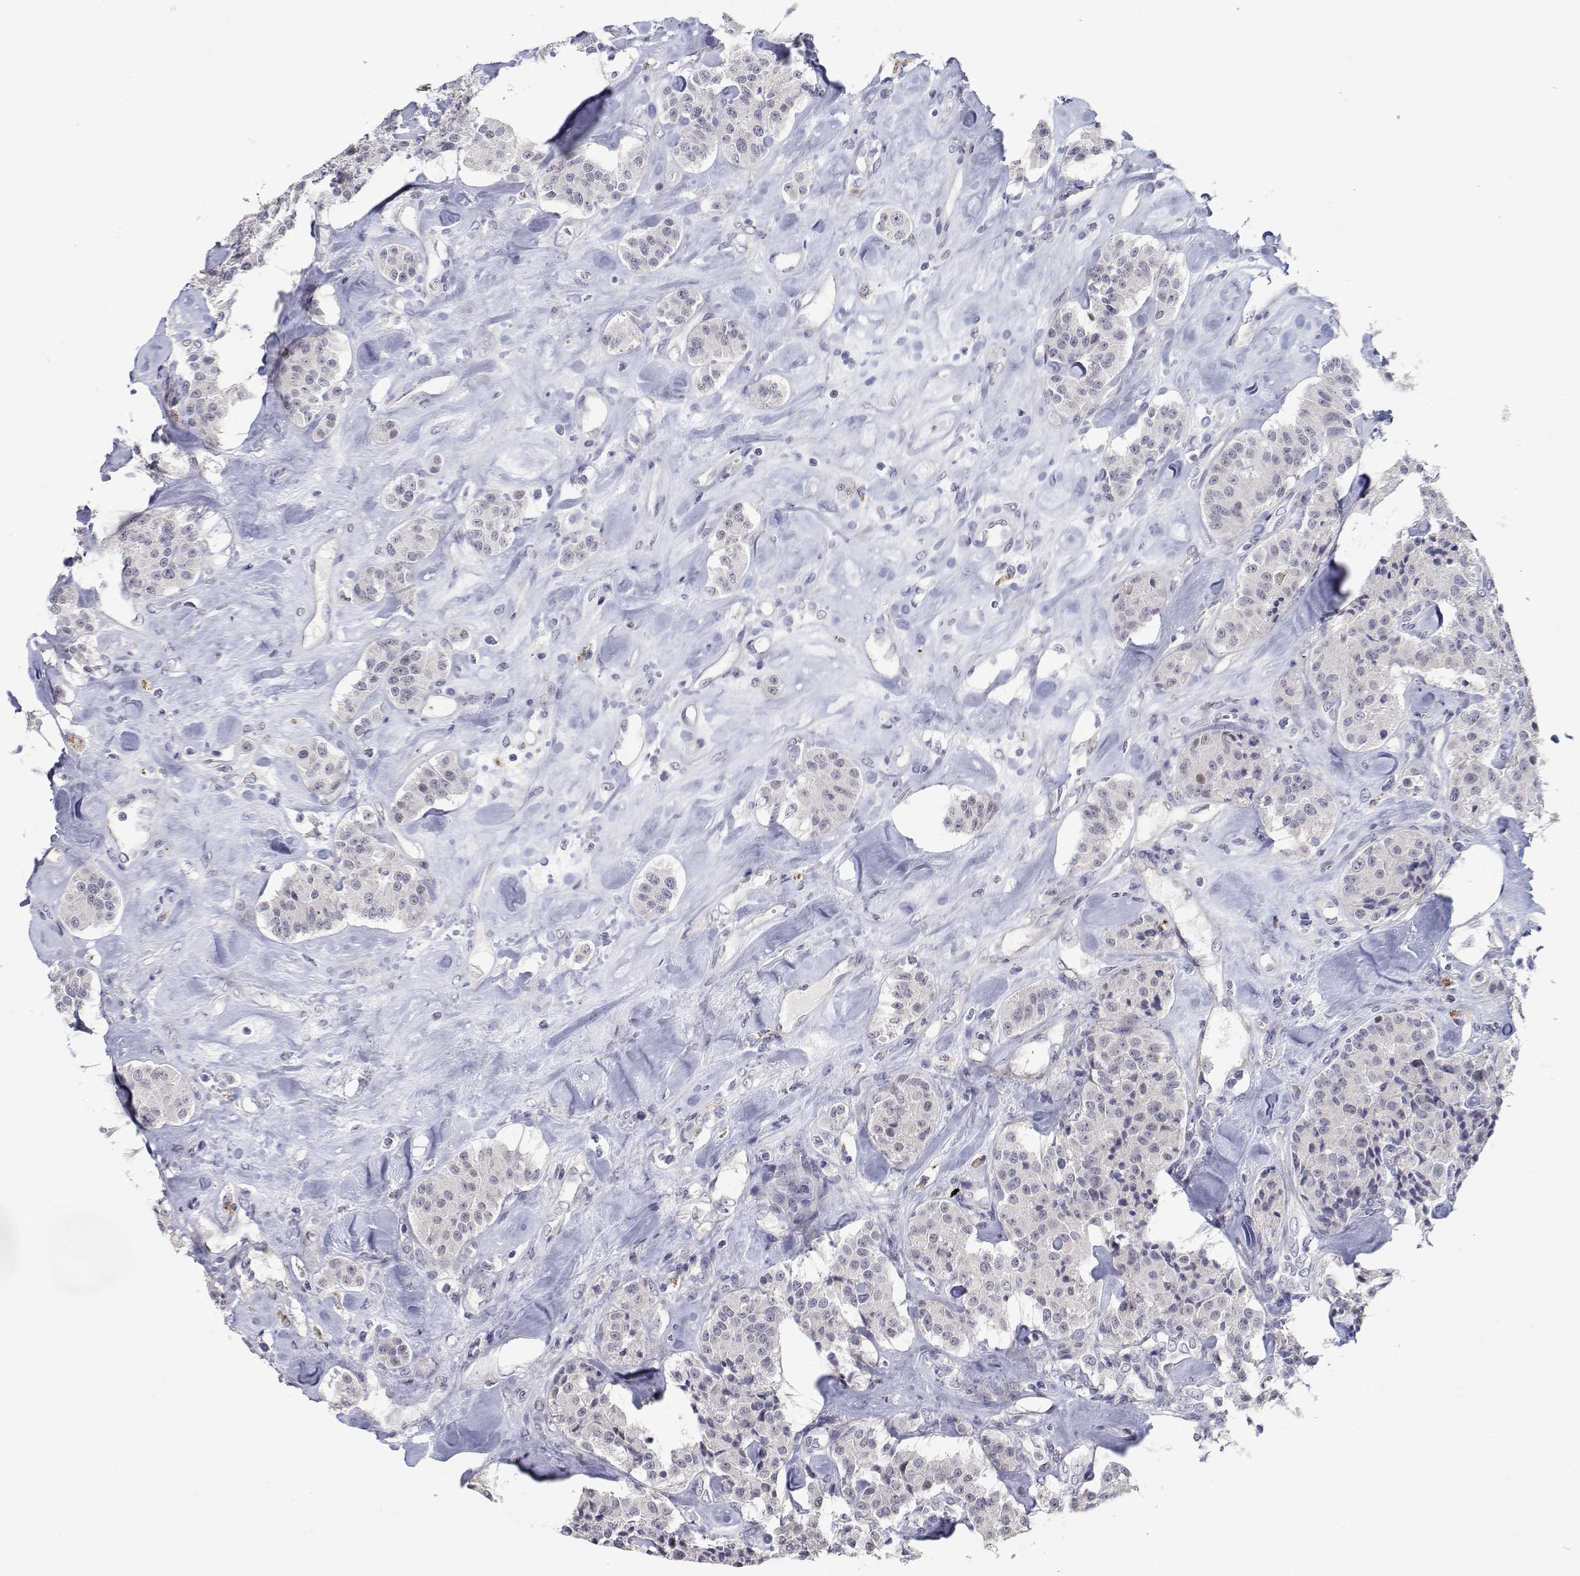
{"staining": {"intensity": "negative", "quantity": "none", "location": "none"}, "tissue": "carcinoid", "cell_type": "Tumor cells", "image_type": "cancer", "snomed": [{"axis": "morphology", "description": "Carcinoid, malignant, NOS"}, {"axis": "topography", "description": "Pancreas"}], "caption": "Malignant carcinoid stained for a protein using IHC reveals no expression tumor cells.", "gene": "RBPJL", "patient": {"sex": "male", "age": 41}}